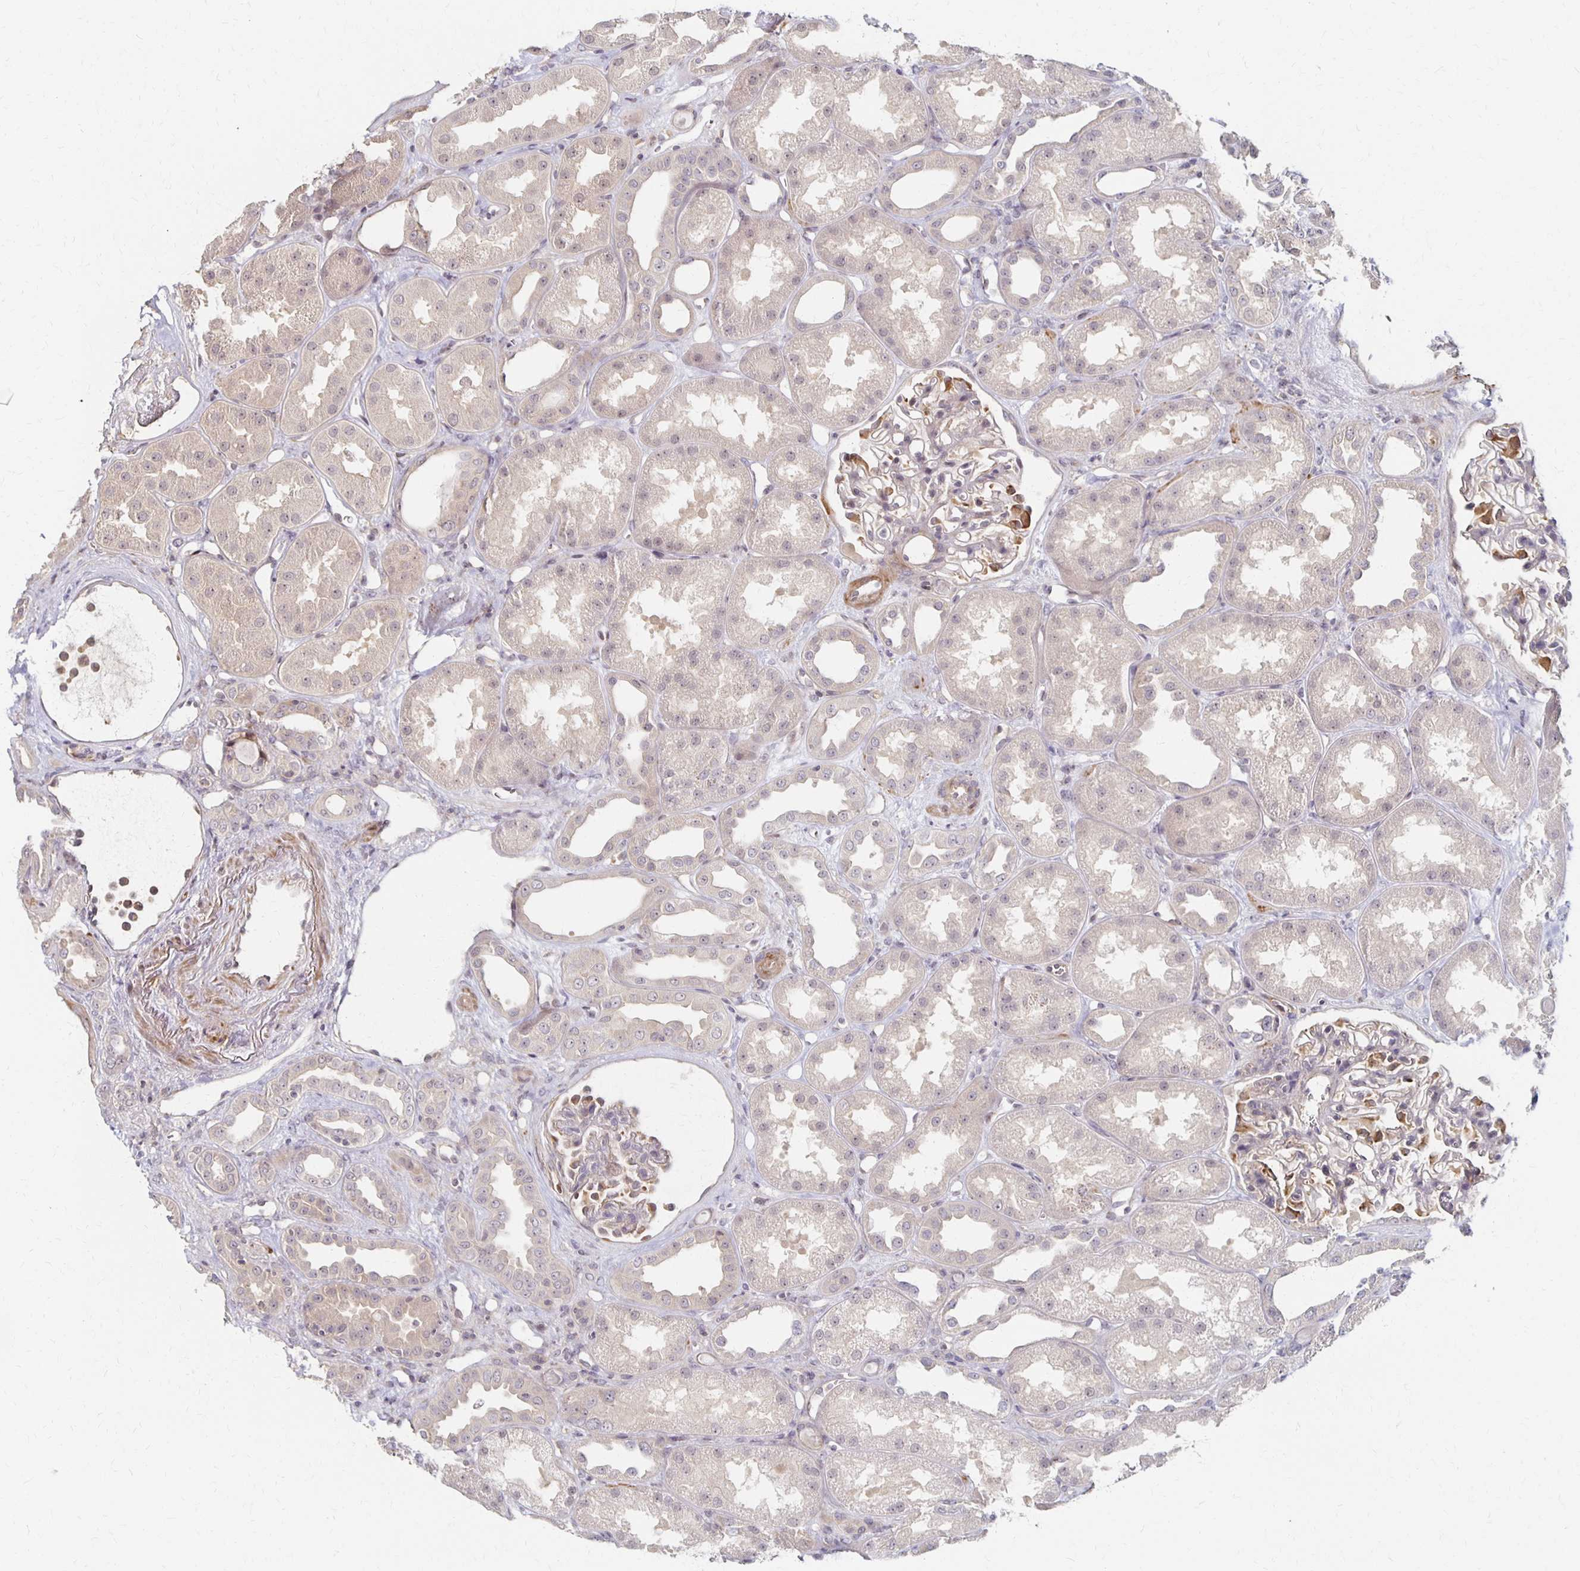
{"staining": {"intensity": "moderate", "quantity": "<25%", "location": "cytoplasmic/membranous"}, "tissue": "kidney", "cell_type": "Cells in glomeruli", "image_type": "normal", "snomed": [{"axis": "morphology", "description": "Normal tissue, NOS"}, {"axis": "topography", "description": "Kidney"}], "caption": "IHC photomicrograph of benign kidney stained for a protein (brown), which reveals low levels of moderate cytoplasmic/membranous expression in approximately <25% of cells in glomeruli.", "gene": "PRKCB", "patient": {"sex": "male", "age": 61}}